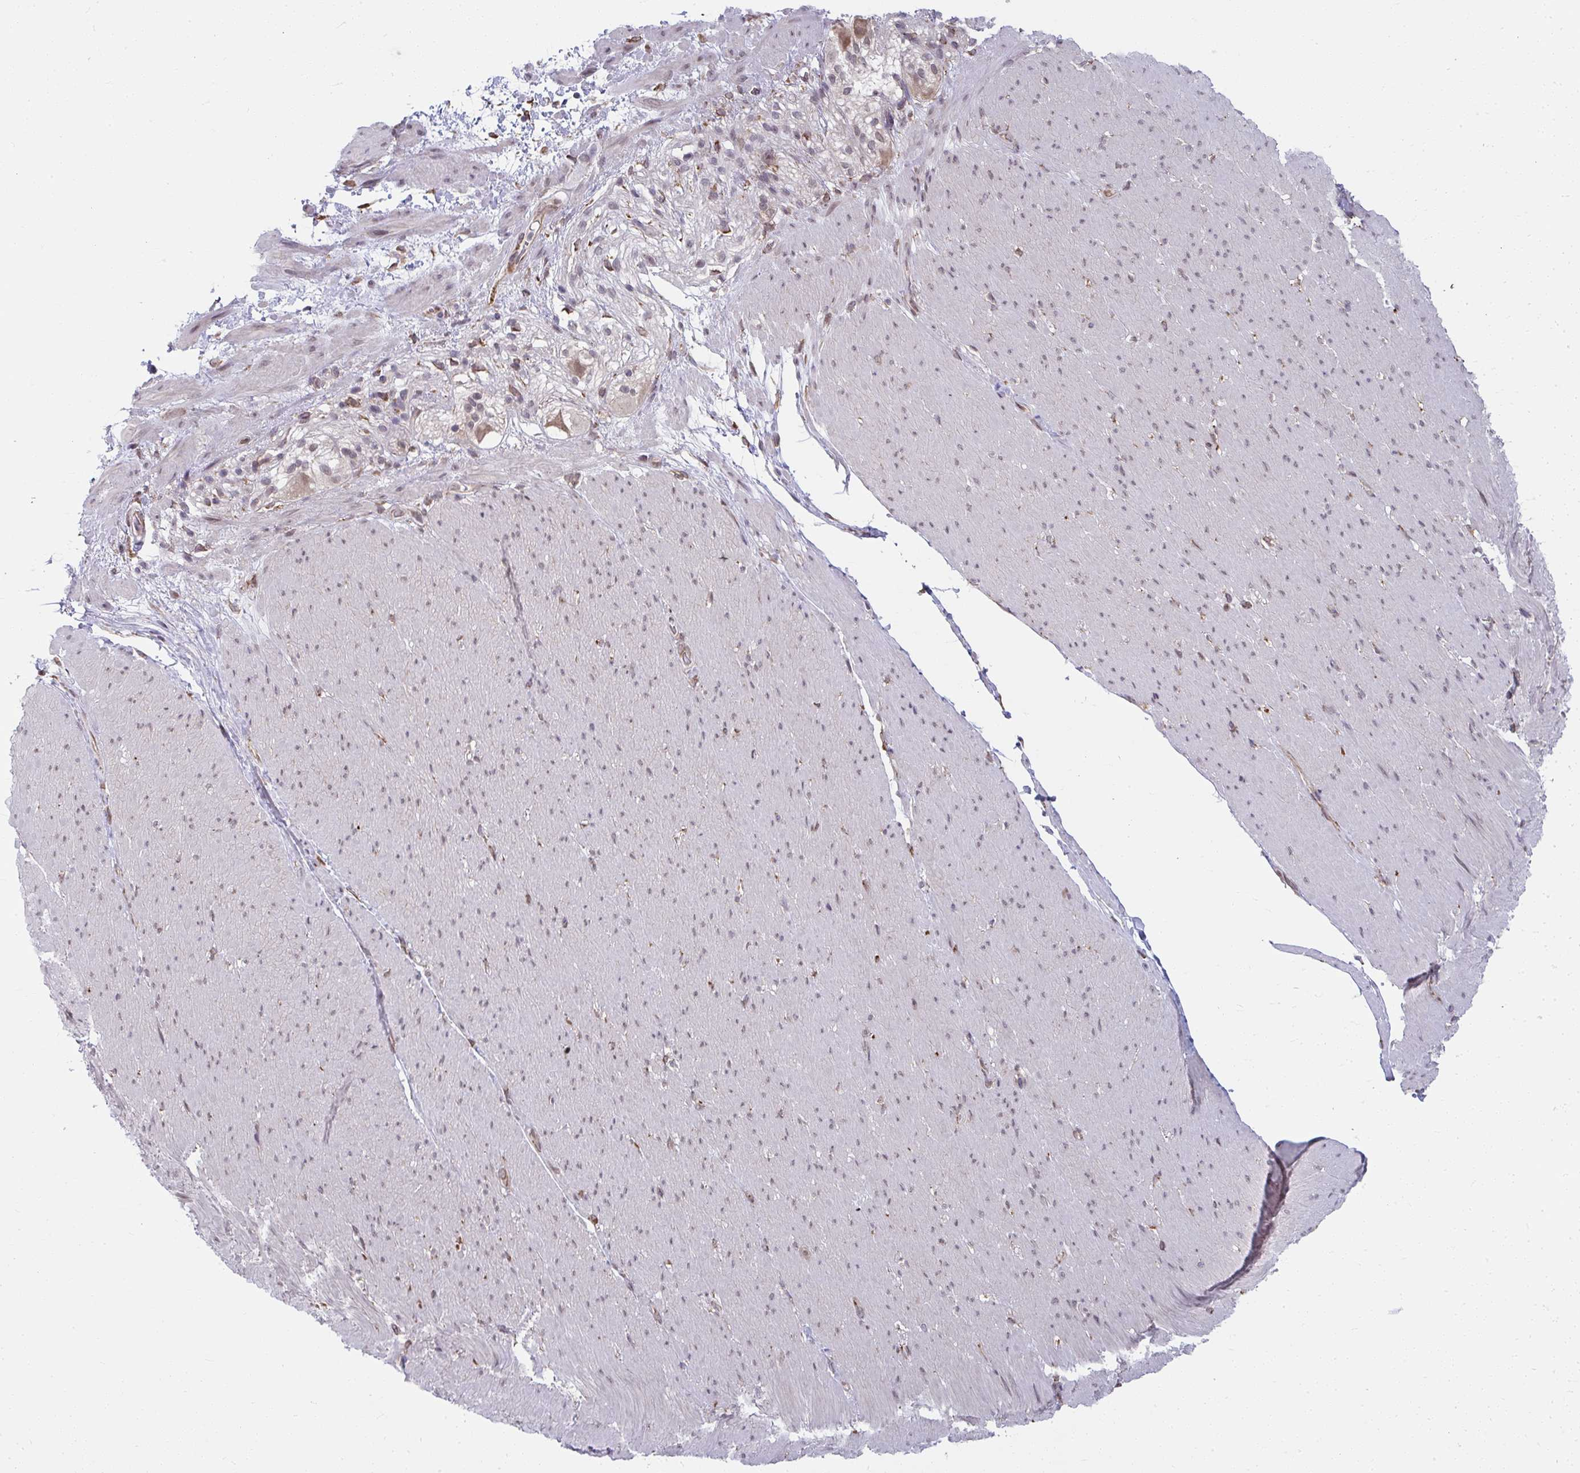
{"staining": {"intensity": "weak", "quantity": "25%-75%", "location": "nuclear"}, "tissue": "smooth muscle", "cell_type": "Smooth muscle cells", "image_type": "normal", "snomed": [{"axis": "morphology", "description": "Normal tissue, NOS"}, {"axis": "topography", "description": "Smooth muscle"}, {"axis": "topography", "description": "Rectum"}], "caption": "Smooth muscle stained with immunohistochemistry (IHC) reveals weak nuclear expression in about 25%-75% of smooth muscle cells. (DAB = brown stain, brightfield microscopy at high magnification).", "gene": "NMNAT1", "patient": {"sex": "male", "age": 53}}